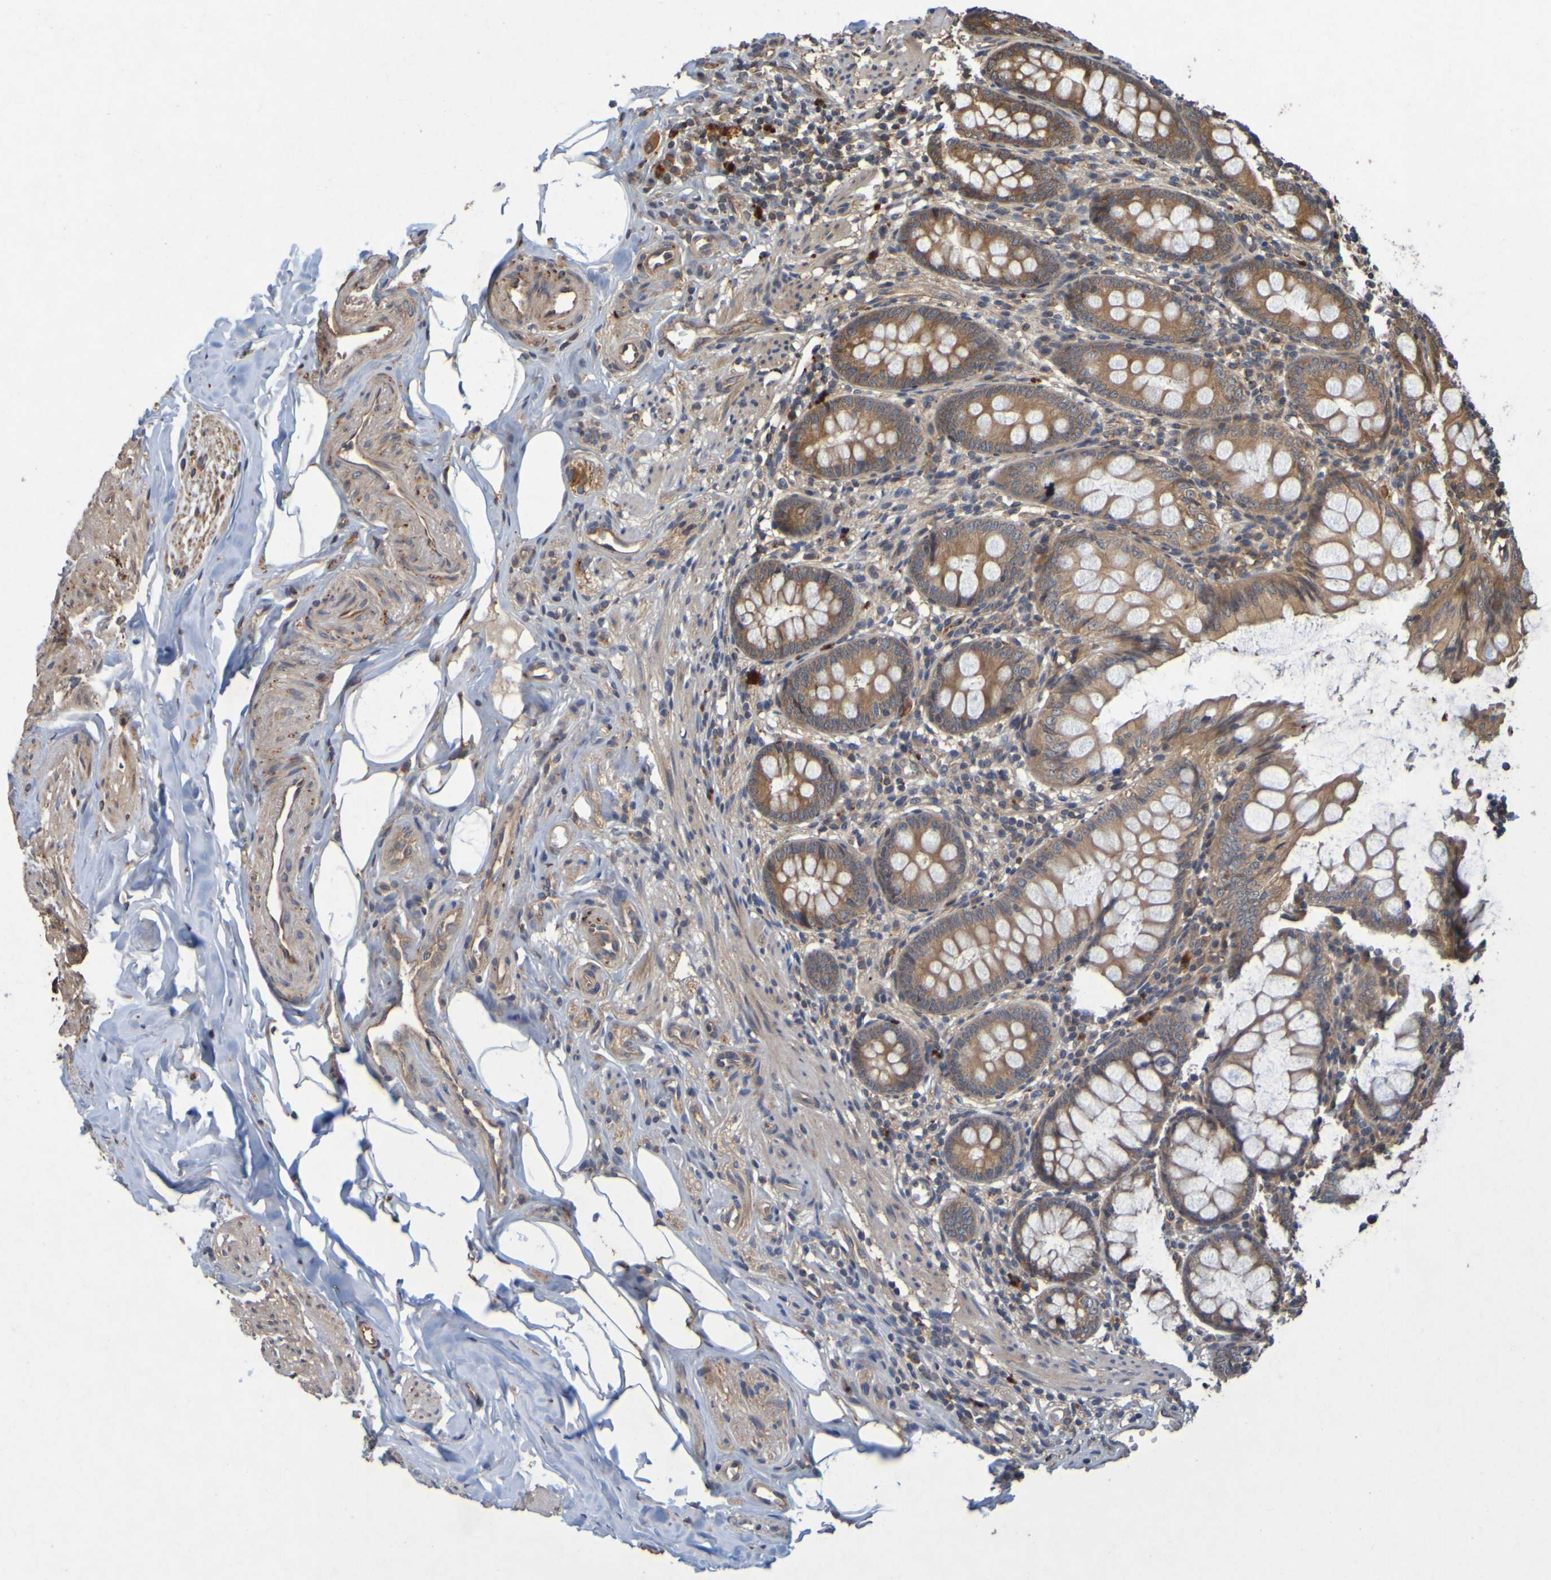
{"staining": {"intensity": "strong", "quantity": ">75%", "location": "cytoplasmic/membranous"}, "tissue": "appendix", "cell_type": "Glandular cells", "image_type": "normal", "snomed": [{"axis": "morphology", "description": "Normal tissue, NOS"}, {"axis": "topography", "description": "Appendix"}], "caption": "Protein expression analysis of normal human appendix reveals strong cytoplasmic/membranous positivity in approximately >75% of glandular cells. Using DAB (brown) and hematoxylin (blue) stains, captured at high magnification using brightfield microscopy.", "gene": "OCRL", "patient": {"sex": "female", "age": 77}}